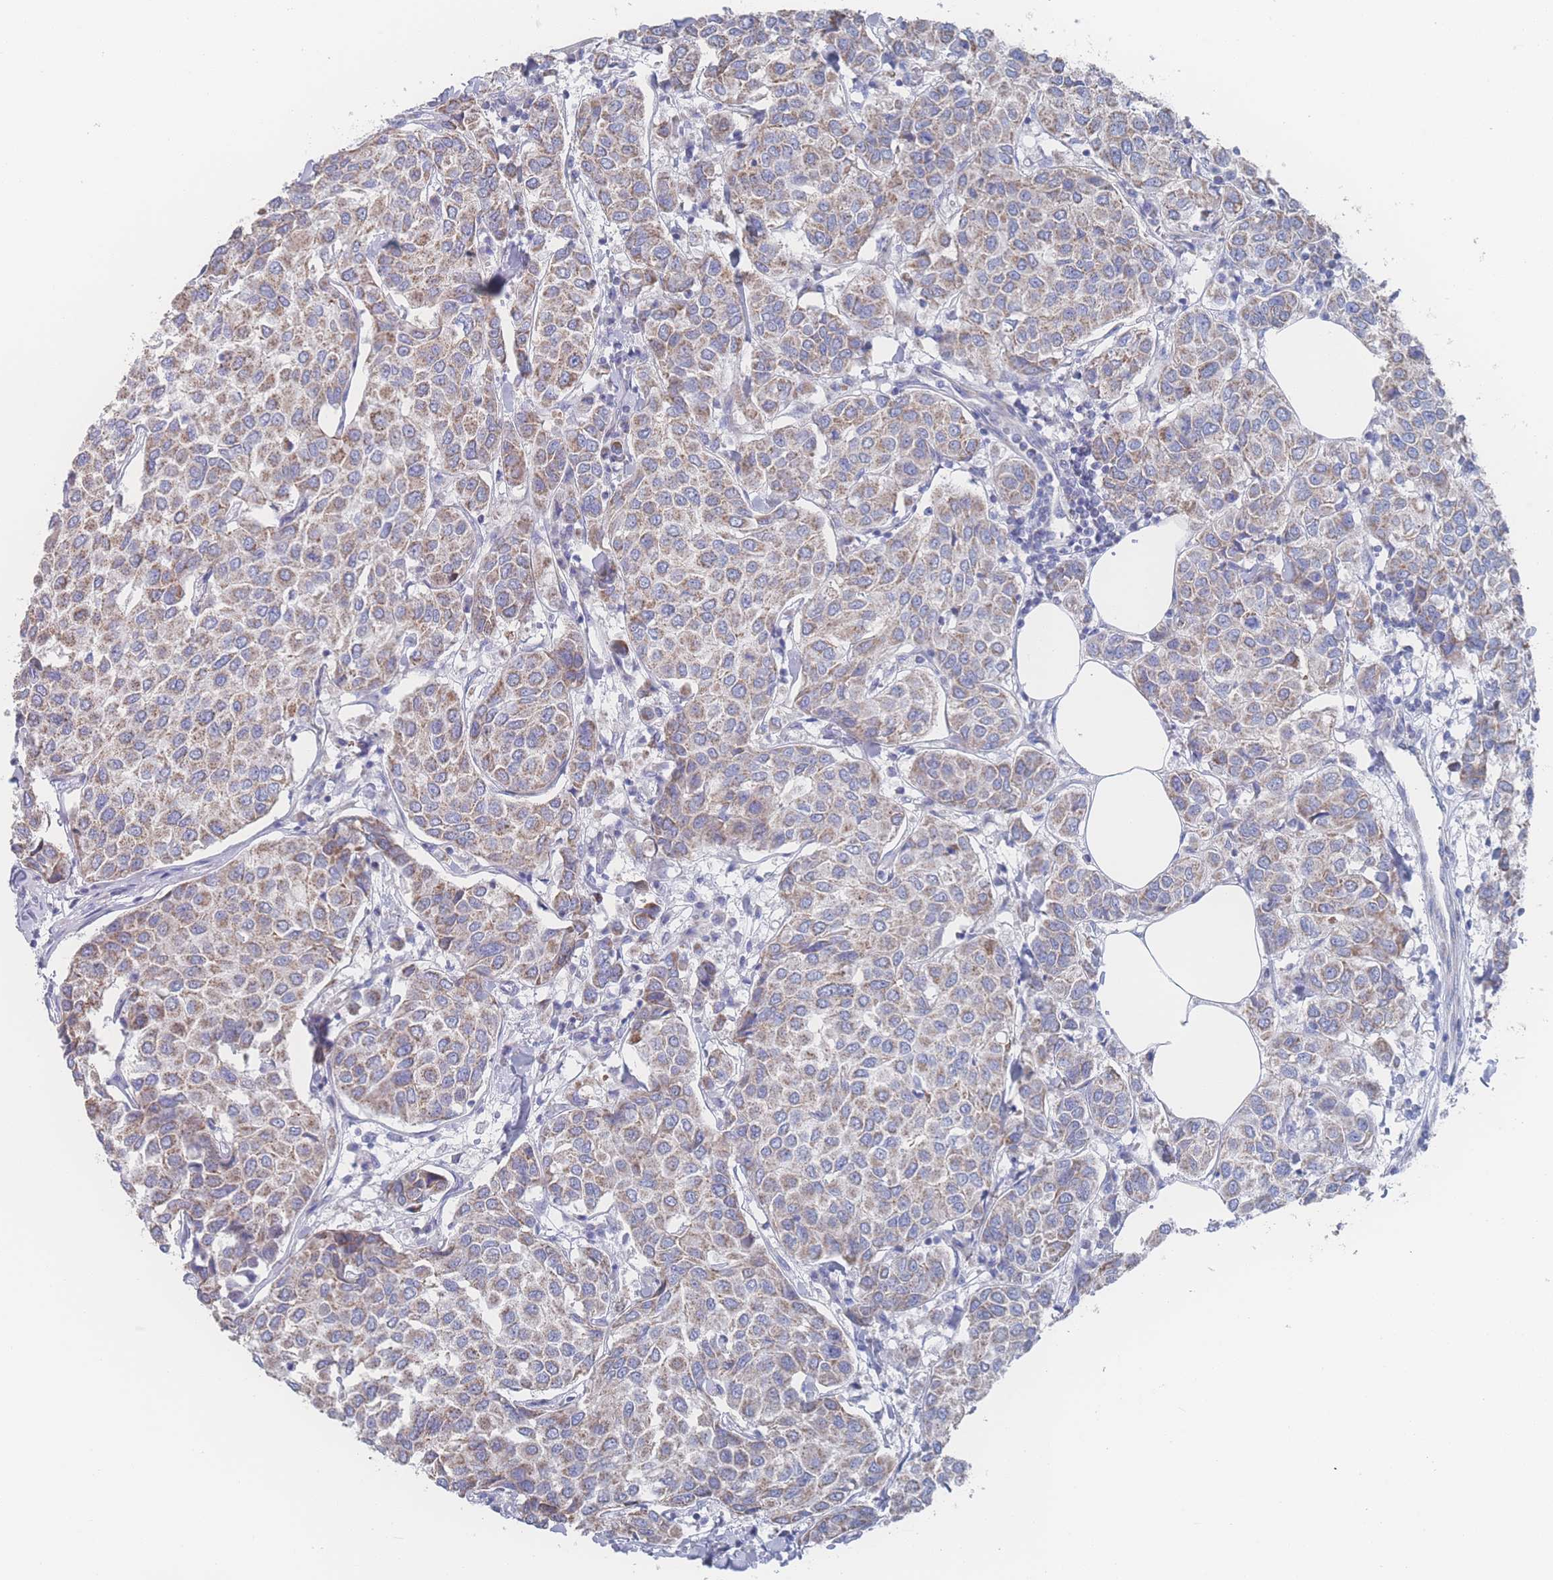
{"staining": {"intensity": "moderate", "quantity": ">75%", "location": "cytoplasmic/membranous"}, "tissue": "breast cancer", "cell_type": "Tumor cells", "image_type": "cancer", "snomed": [{"axis": "morphology", "description": "Duct carcinoma"}, {"axis": "topography", "description": "Breast"}], "caption": "An IHC photomicrograph of tumor tissue is shown. Protein staining in brown labels moderate cytoplasmic/membranous positivity in breast cancer within tumor cells.", "gene": "SNPH", "patient": {"sex": "female", "age": 55}}